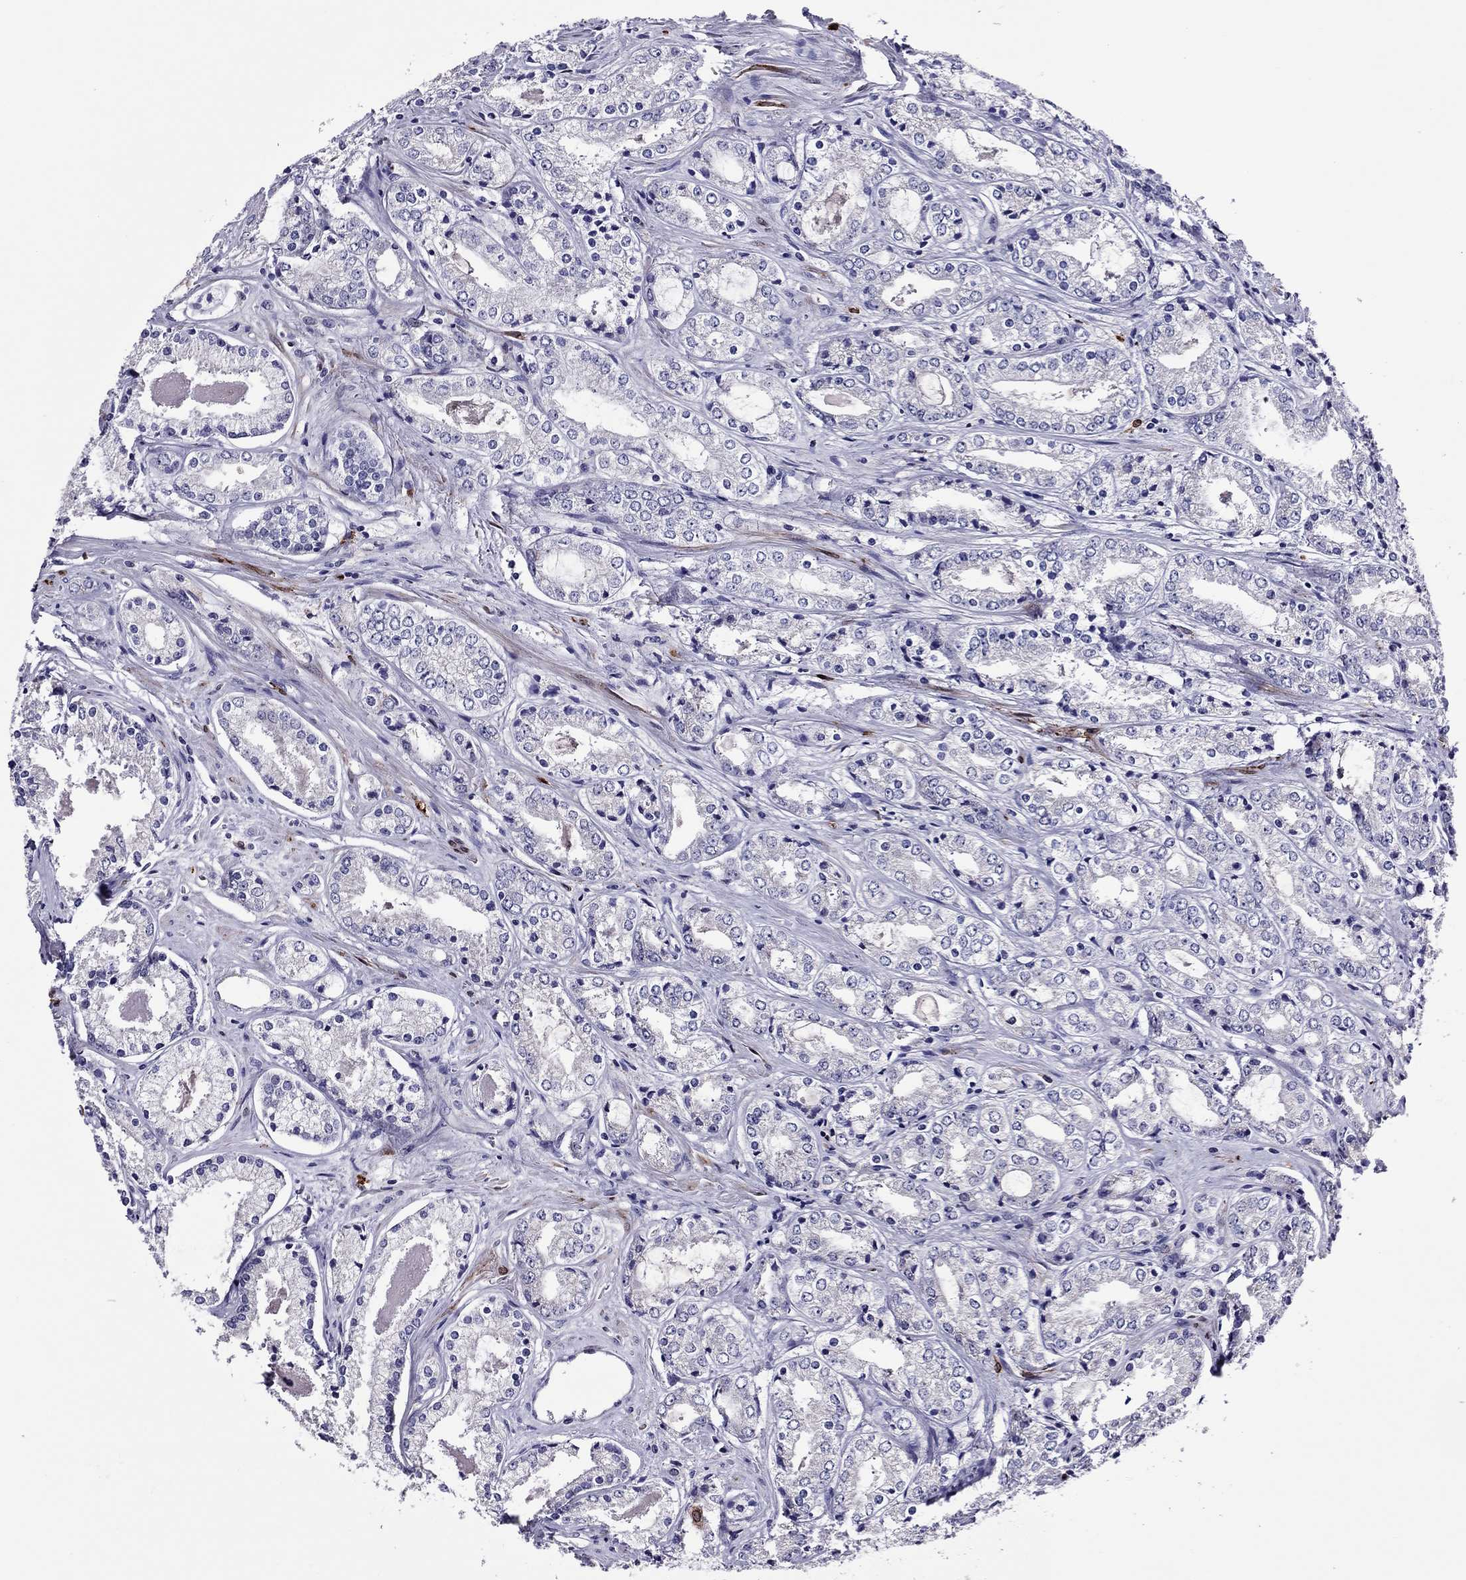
{"staining": {"intensity": "negative", "quantity": "none", "location": "none"}, "tissue": "prostate cancer", "cell_type": "Tumor cells", "image_type": "cancer", "snomed": [{"axis": "morphology", "description": "Adenocarcinoma, NOS"}, {"axis": "topography", "description": "Prostate"}], "caption": "Immunohistochemistry of prostate adenocarcinoma displays no positivity in tumor cells. (Stains: DAB (3,3'-diaminobenzidine) immunohistochemistry with hematoxylin counter stain, Microscopy: brightfield microscopy at high magnification).", "gene": "ADORA2A", "patient": {"sex": "male", "age": 72}}